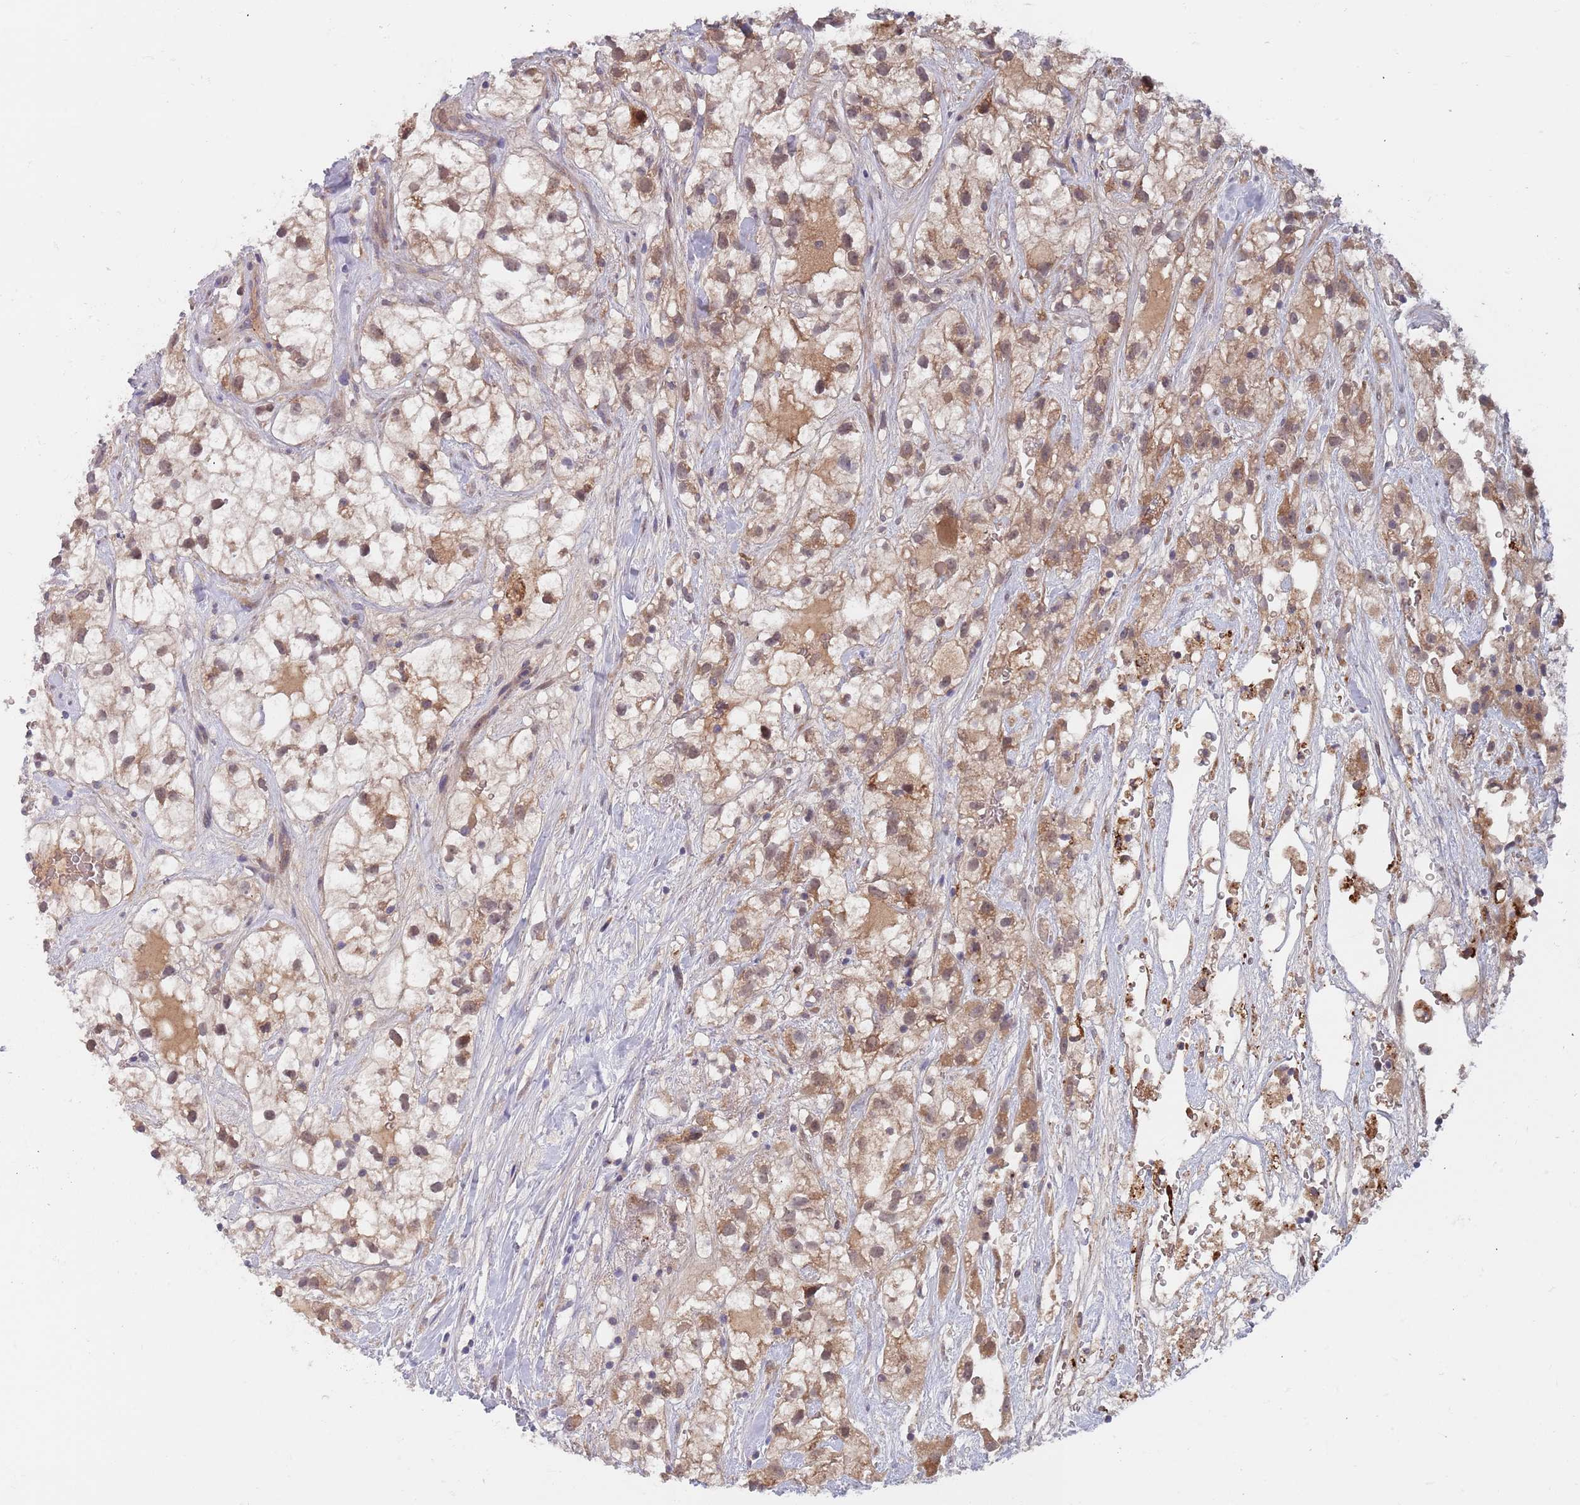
{"staining": {"intensity": "moderate", "quantity": ">75%", "location": "cytoplasmic/membranous"}, "tissue": "renal cancer", "cell_type": "Tumor cells", "image_type": "cancer", "snomed": [{"axis": "morphology", "description": "Adenocarcinoma, NOS"}, {"axis": "topography", "description": "Kidney"}], "caption": "Human renal cancer stained with a protein marker exhibits moderate staining in tumor cells.", "gene": "ZNF140", "patient": {"sex": "male", "age": 59}}